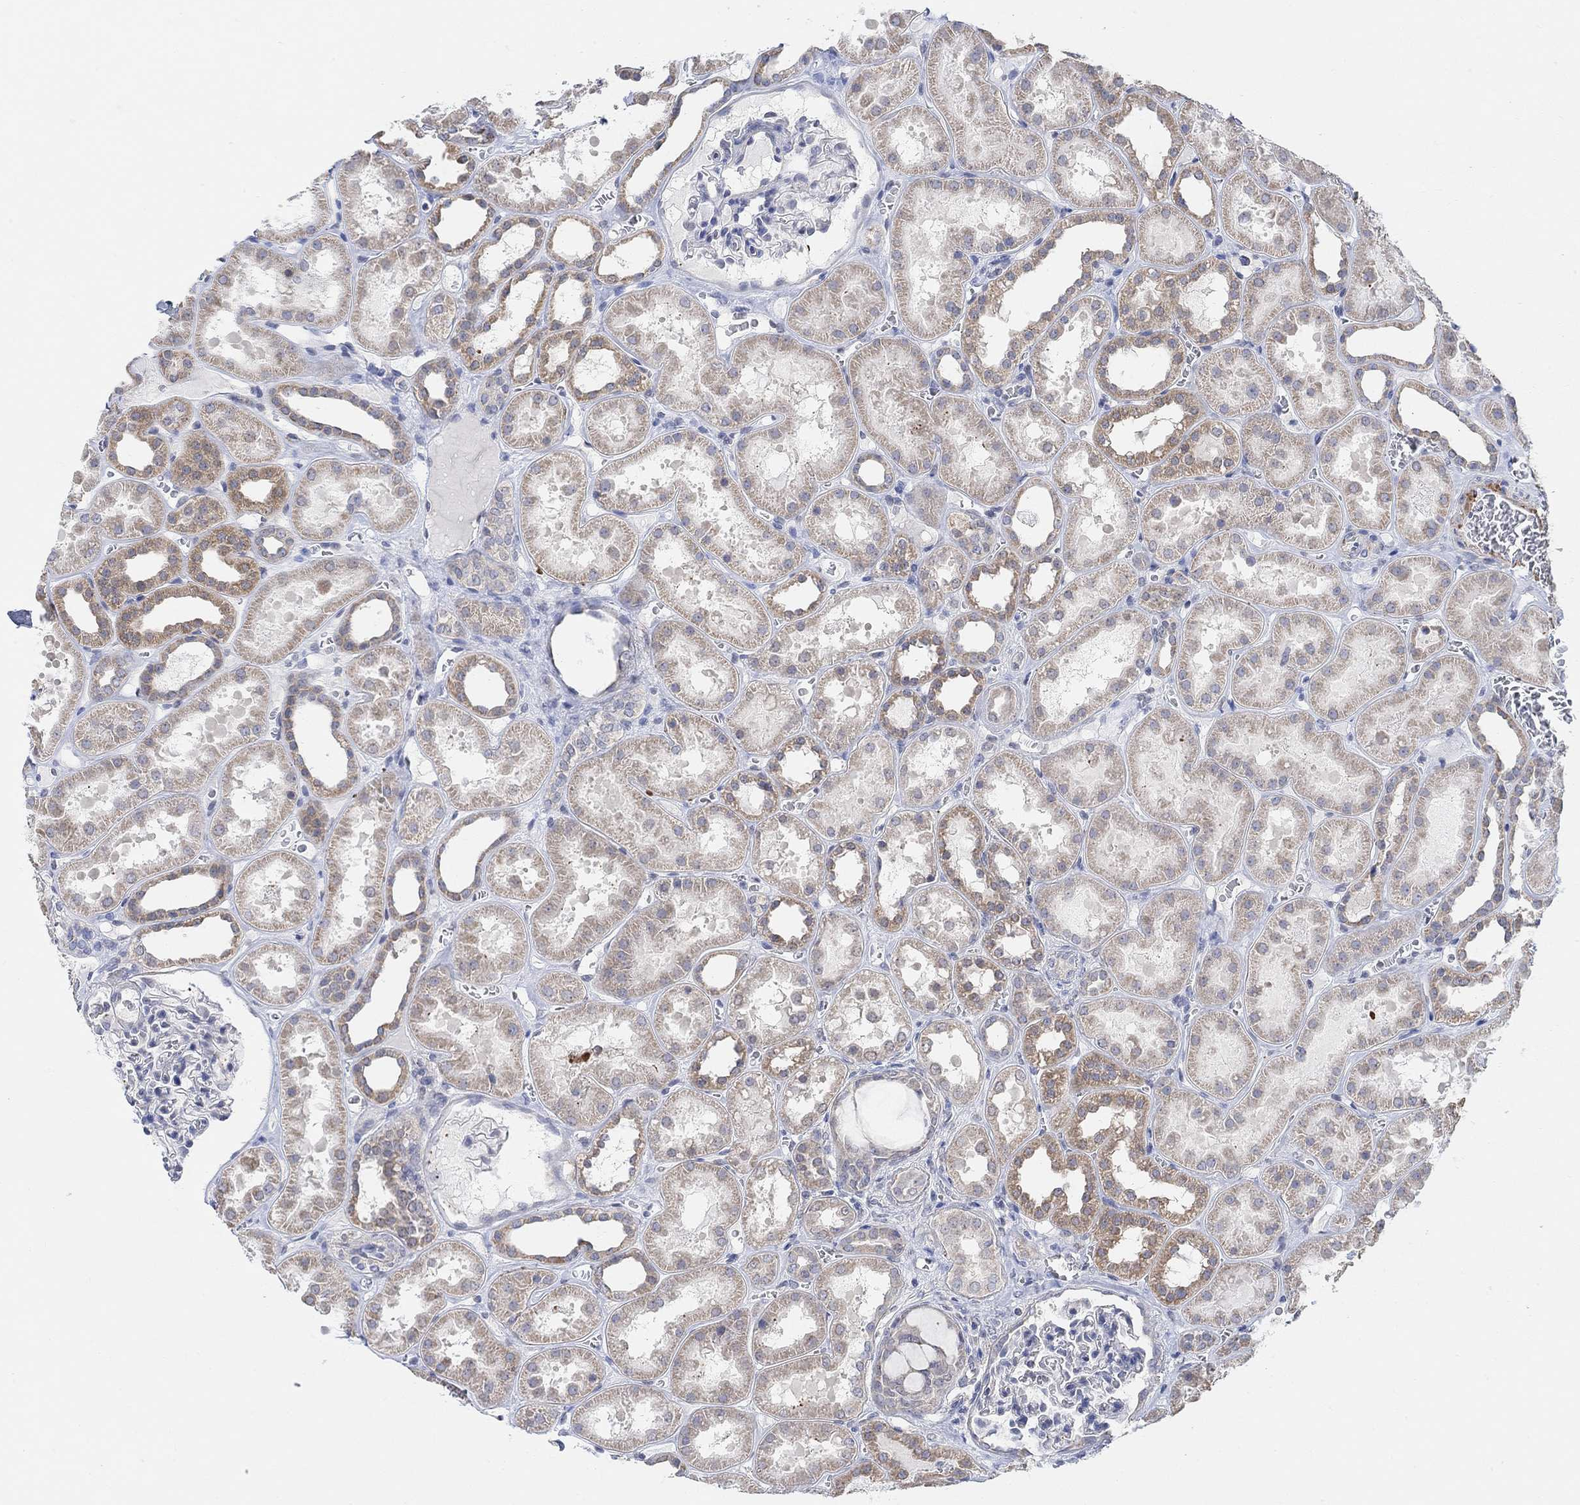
{"staining": {"intensity": "negative", "quantity": "none", "location": "none"}, "tissue": "kidney", "cell_type": "Cells in glomeruli", "image_type": "normal", "snomed": [{"axis": "morphology", "description": "Normal tissue, NOS"}, {"axis": "topography", "description": "Kidney"}], "caption": "Cells in glomeruli are negative for brown protein staining in benign kidney. (DAB immunohistochemistry with hematoxylin counter stain).", "gene": "RIMS1", "patient": {"sex": "female", "age": 41}}